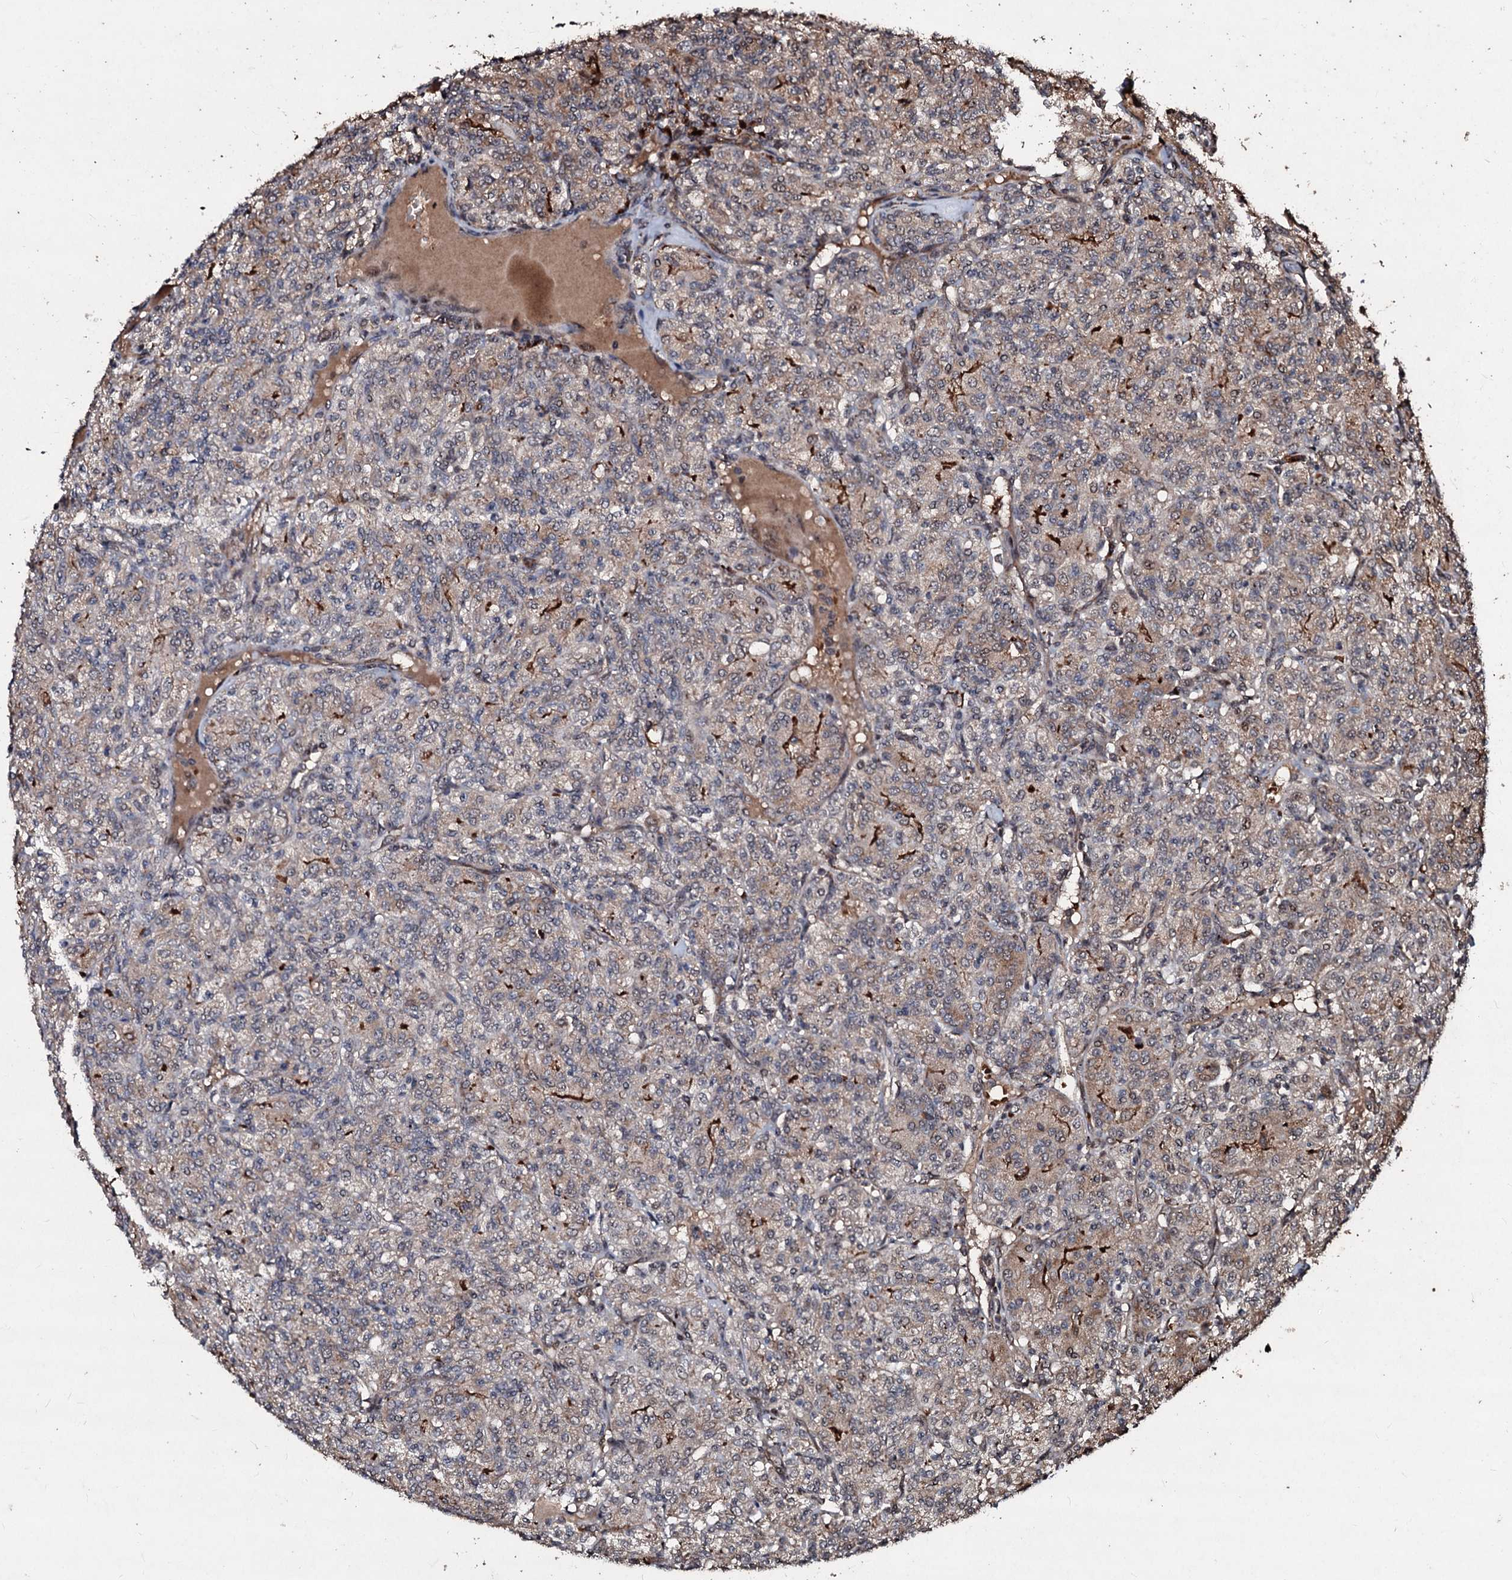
{"staining": {"intensity": "weak", "quantity": "<25%", "location": "cytoplasmic/membranous"}, "tissue": "renal cancer", "cell_type": "Tumor cells", "image_type": "cancer", "snomed": [{"axis": "morphology", "description": "Adenocarcinoma, NOS"}, {"axis": "topography", "description": "Kidney"}], "caption": "DAB (3,3'-diaminobenzidine) immunohistochemical staining of human renal cancer (adenocarcinoma) reveals no significant positivity in tumor cells. The staining is performed using DAB brown chromogen with nuclei counter-stained in using hematoxylin.", "gene": "SUPT7L", "patient": {"sex": "male", "age": 77}}